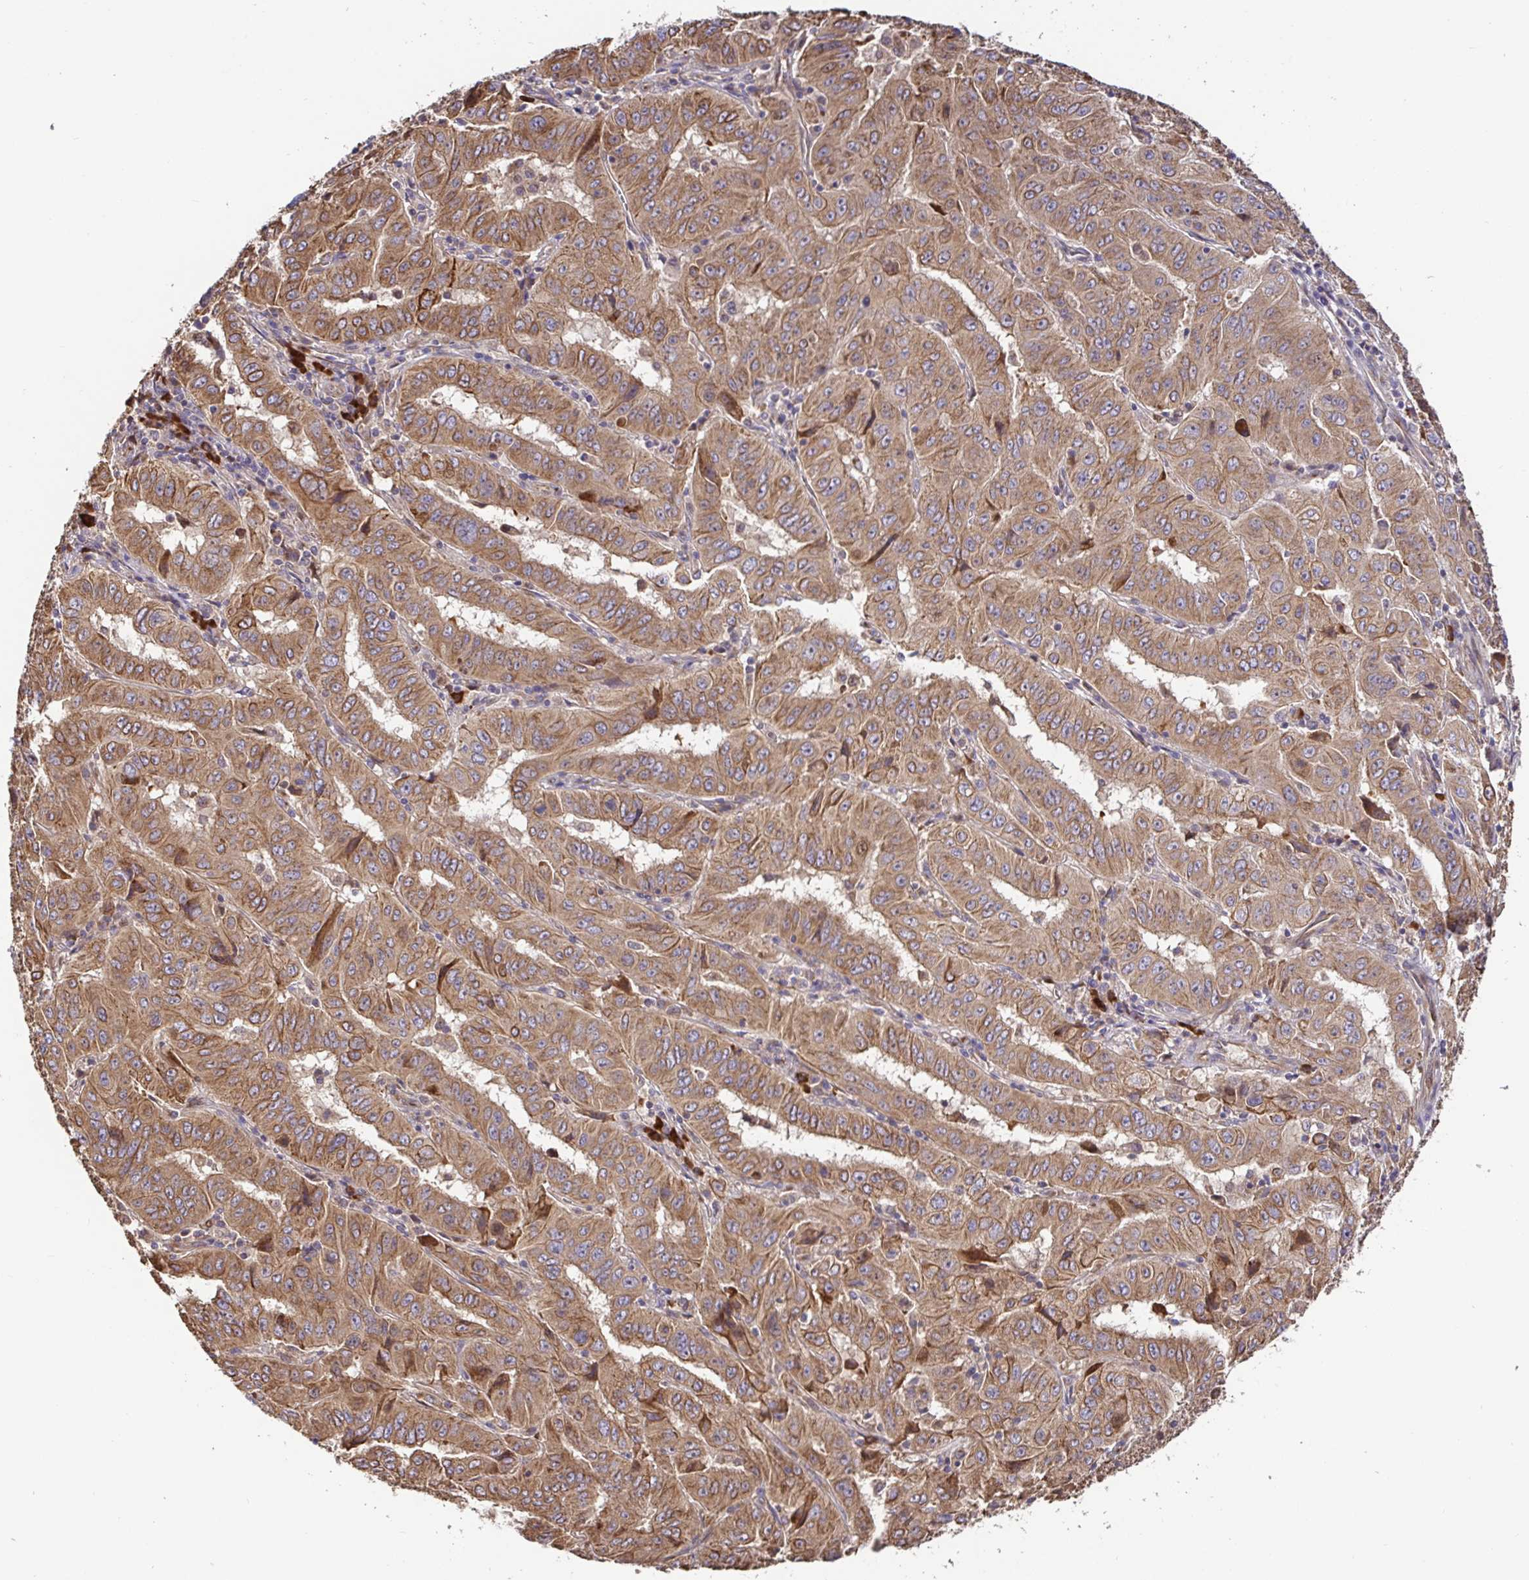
{"staining": {"intensity": "moderate", "quantity": ">75%", "location": "cytoplasmic/membranous"}, "tissue": "pancreatic cancer", "cell_type": "Tumor cells", "image_type": "cancer", "snomed": [{"axis": "morphology", "description": "Adenocarcinoma, NOS"}, {"axis": "topography", "description": "Pancreas"}], "caption": "IHC histopathology image of adenocarcinoma (pancreatic) stained for a protein (brown), which reveals medium levels of moderate cytoplasmic/membranous staining in about >75% of tumor cells.", "gene": "ELP1", "patient": {"sex": "male", "age": 63}}